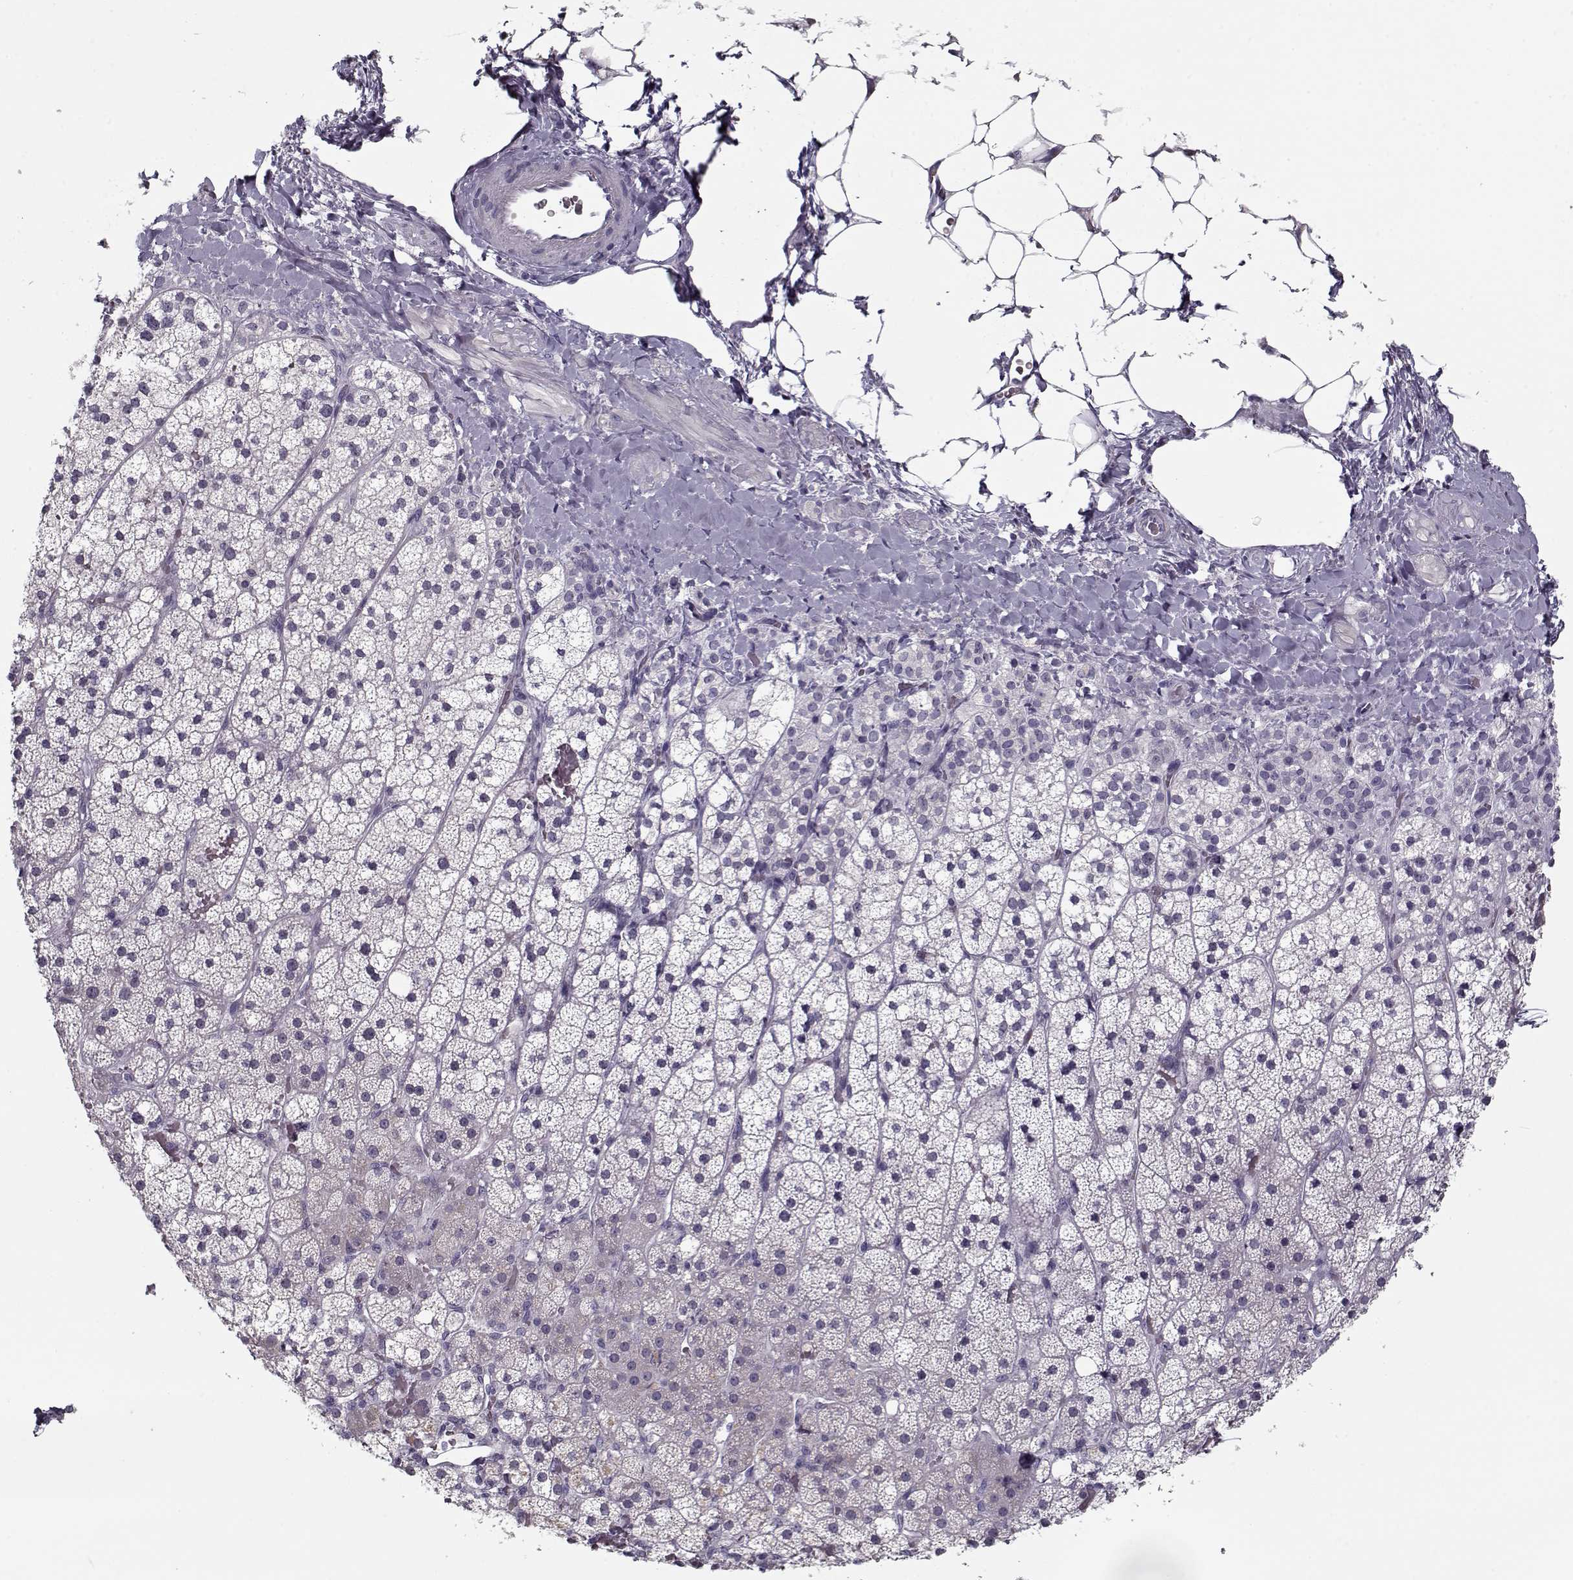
{"staining": {"intensity": "negative", "quantity": "none", "location": "none"}, "tissue": "adrenal gland", "cell_type": "Glandular cells", "image_type": "normal", "snomed": [{"axis": "morphology", "description": "Normal tissue, NOS"}, {"axis": "topography", "description": "Adrenal gland"}], "caption": "Immunohistochemistry (IHC) histopathology image of benign adrenal gland: human adrenal gland stained with DAB (3,3'-diaminobenzidine) displays no significant protein positivity in glandular cells.", "gene": "RNF32", "patient": {"sex": "male", "age": 53}}